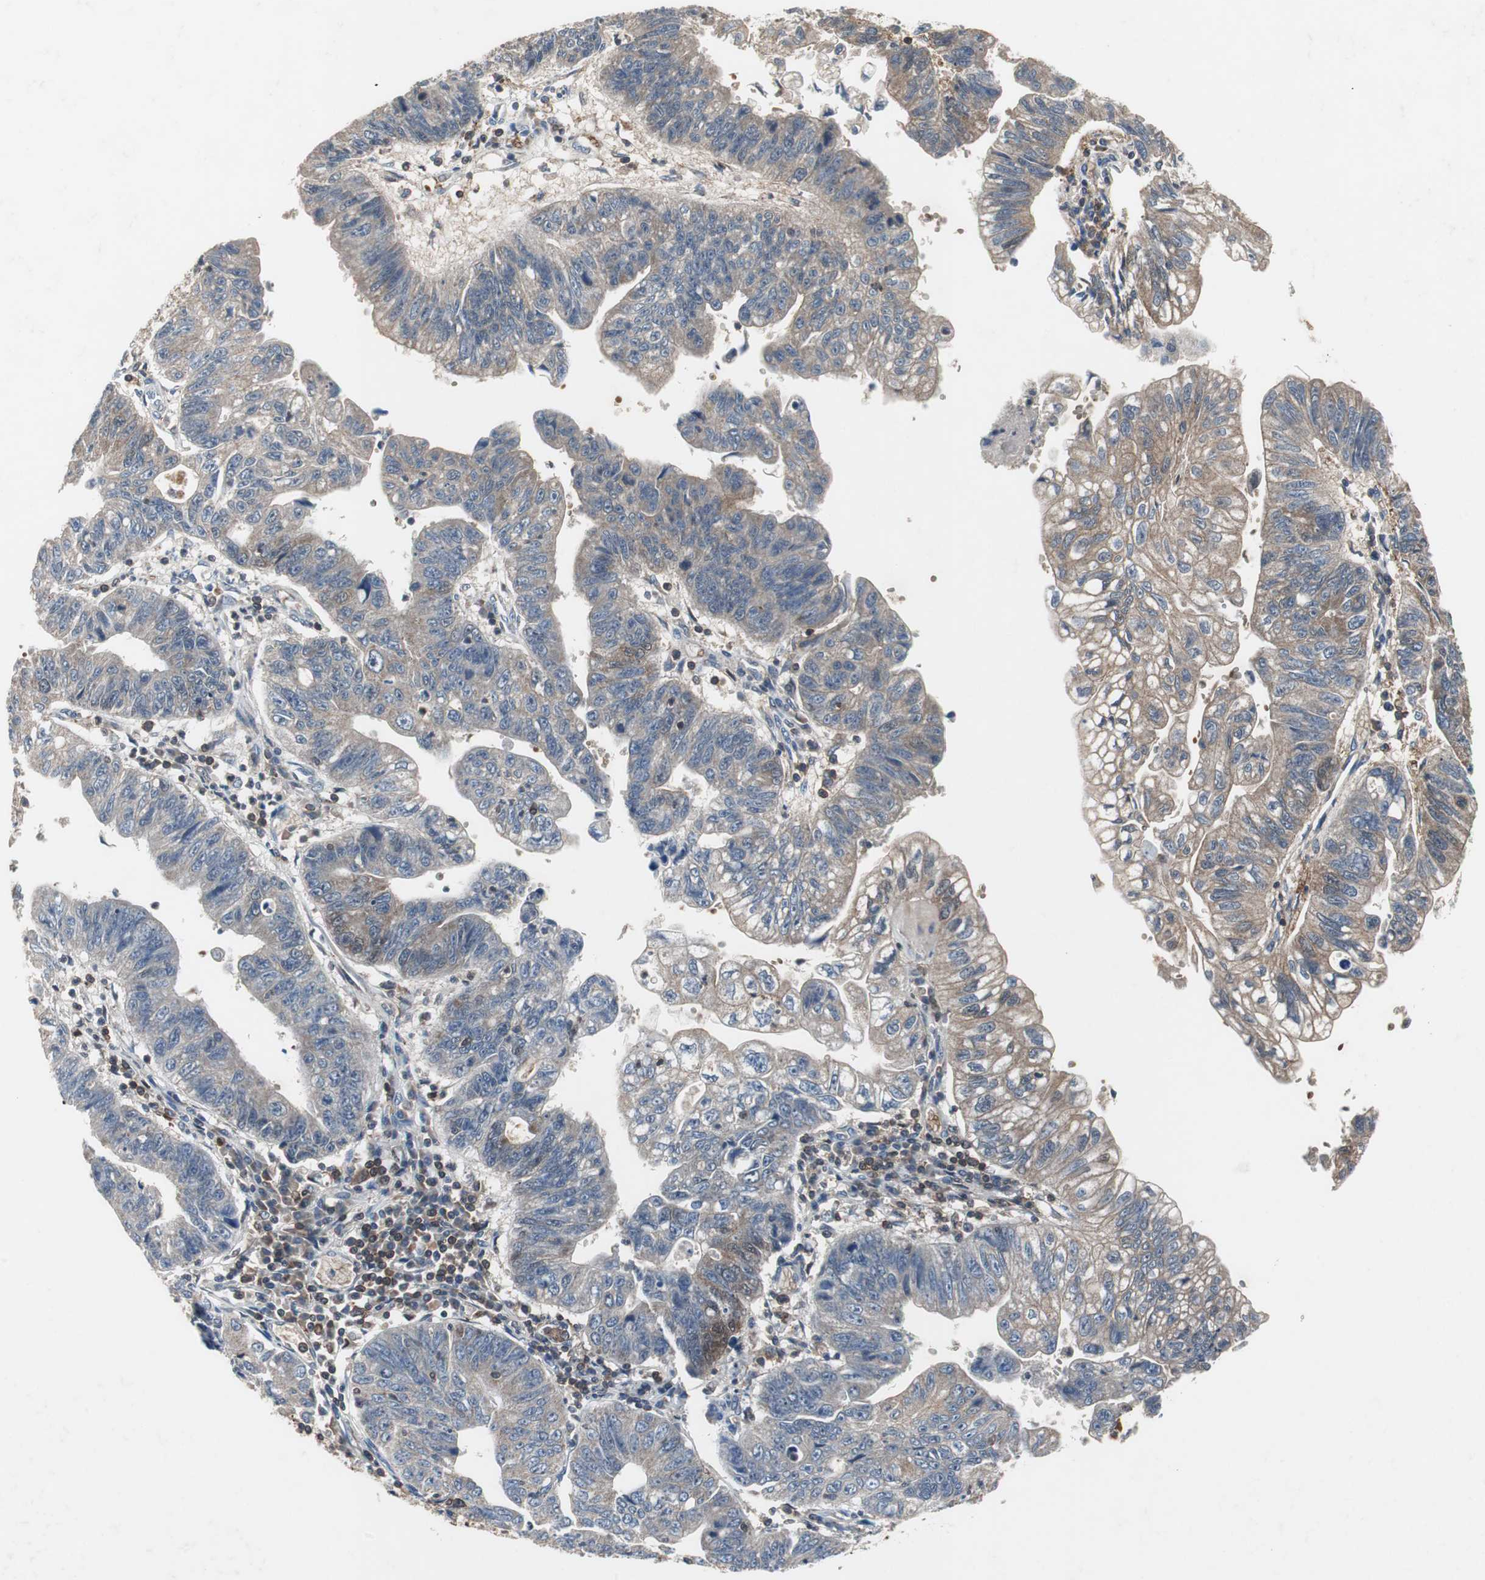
{"staining": {"intensity": "weak", "quantity": ">75%", "location": "cytoplasmic/membranous"}, "tissue": "stomach cancer", "cell_type": "Tumor cells", "image_type": "cancer", "snomed": [{"axis": "morphology", "description": "Adenocarcinoma, NOS"}, {"axis": "topography", "description": "Stomach"}], "caption": "IHC (DAB (3,3'-diaminobenzidine)) staining of human stomach cancer exhibits weak cytoplasmic/membranous protein staining in about >75% of tumor cells.", "gene": "CALB2", "patient": {"sex": "male", "age": 59}}